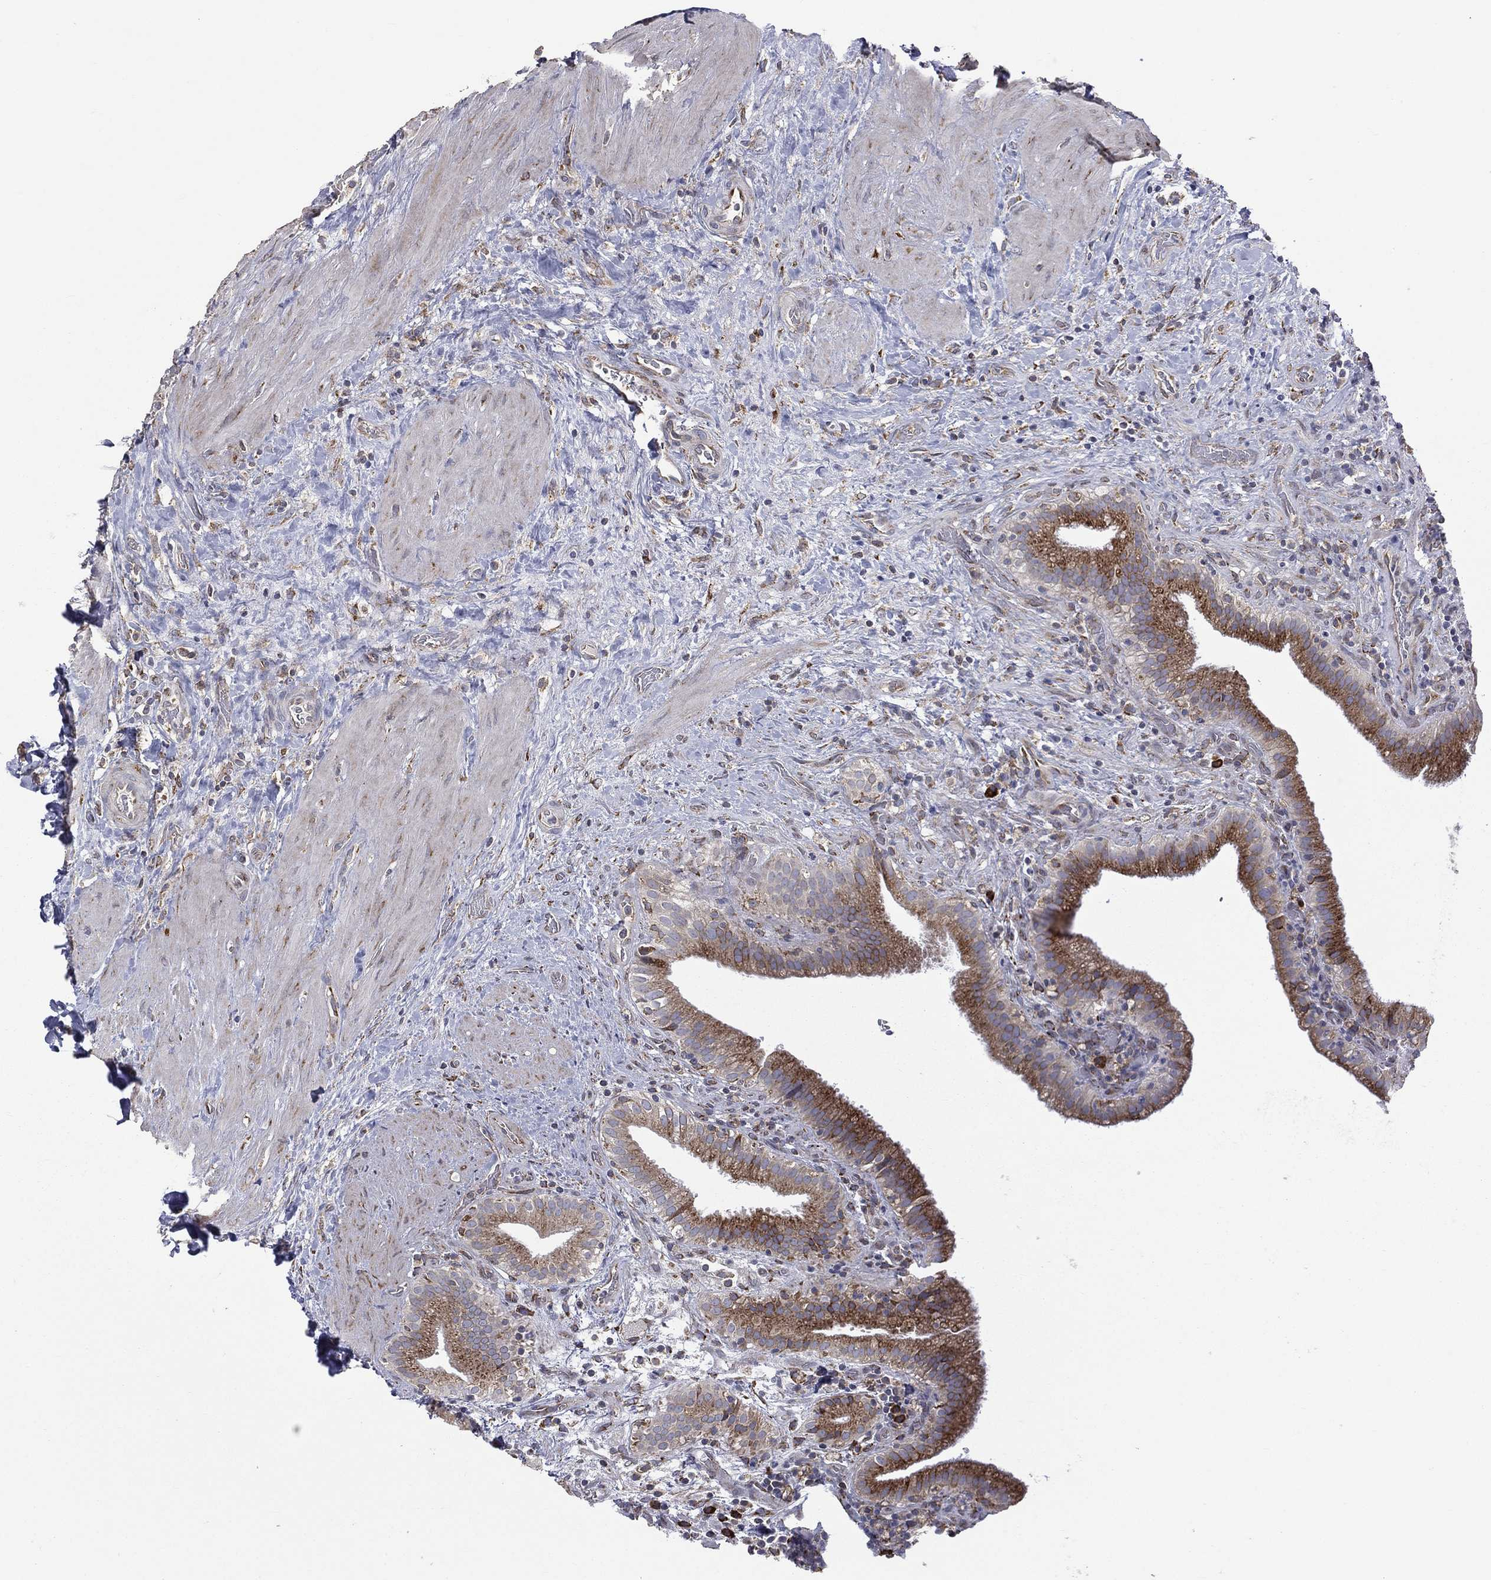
{"staining": {"intensity": "strong", "quantity": "25%-75%", "location": "cytoplasmic/membranous"}, "tissue": "gallbladder", "cell_type": "Glandular cells", "image_type": "normal", "snomed": [{"axis": "morphology", "description": "Normal tissue, NOS"}, {"axis": "topography", "description": "Gallbladder"}], "caption": "Strong cytoplasmic/membranous protein expression is appreciated in about 25%-75% of glandular cells in gallbladder. (Brightfield microscopy of DAB IHC at high magnification).", "gene": "C20orf96", "patient": {"sex": "male", "age": 62}}